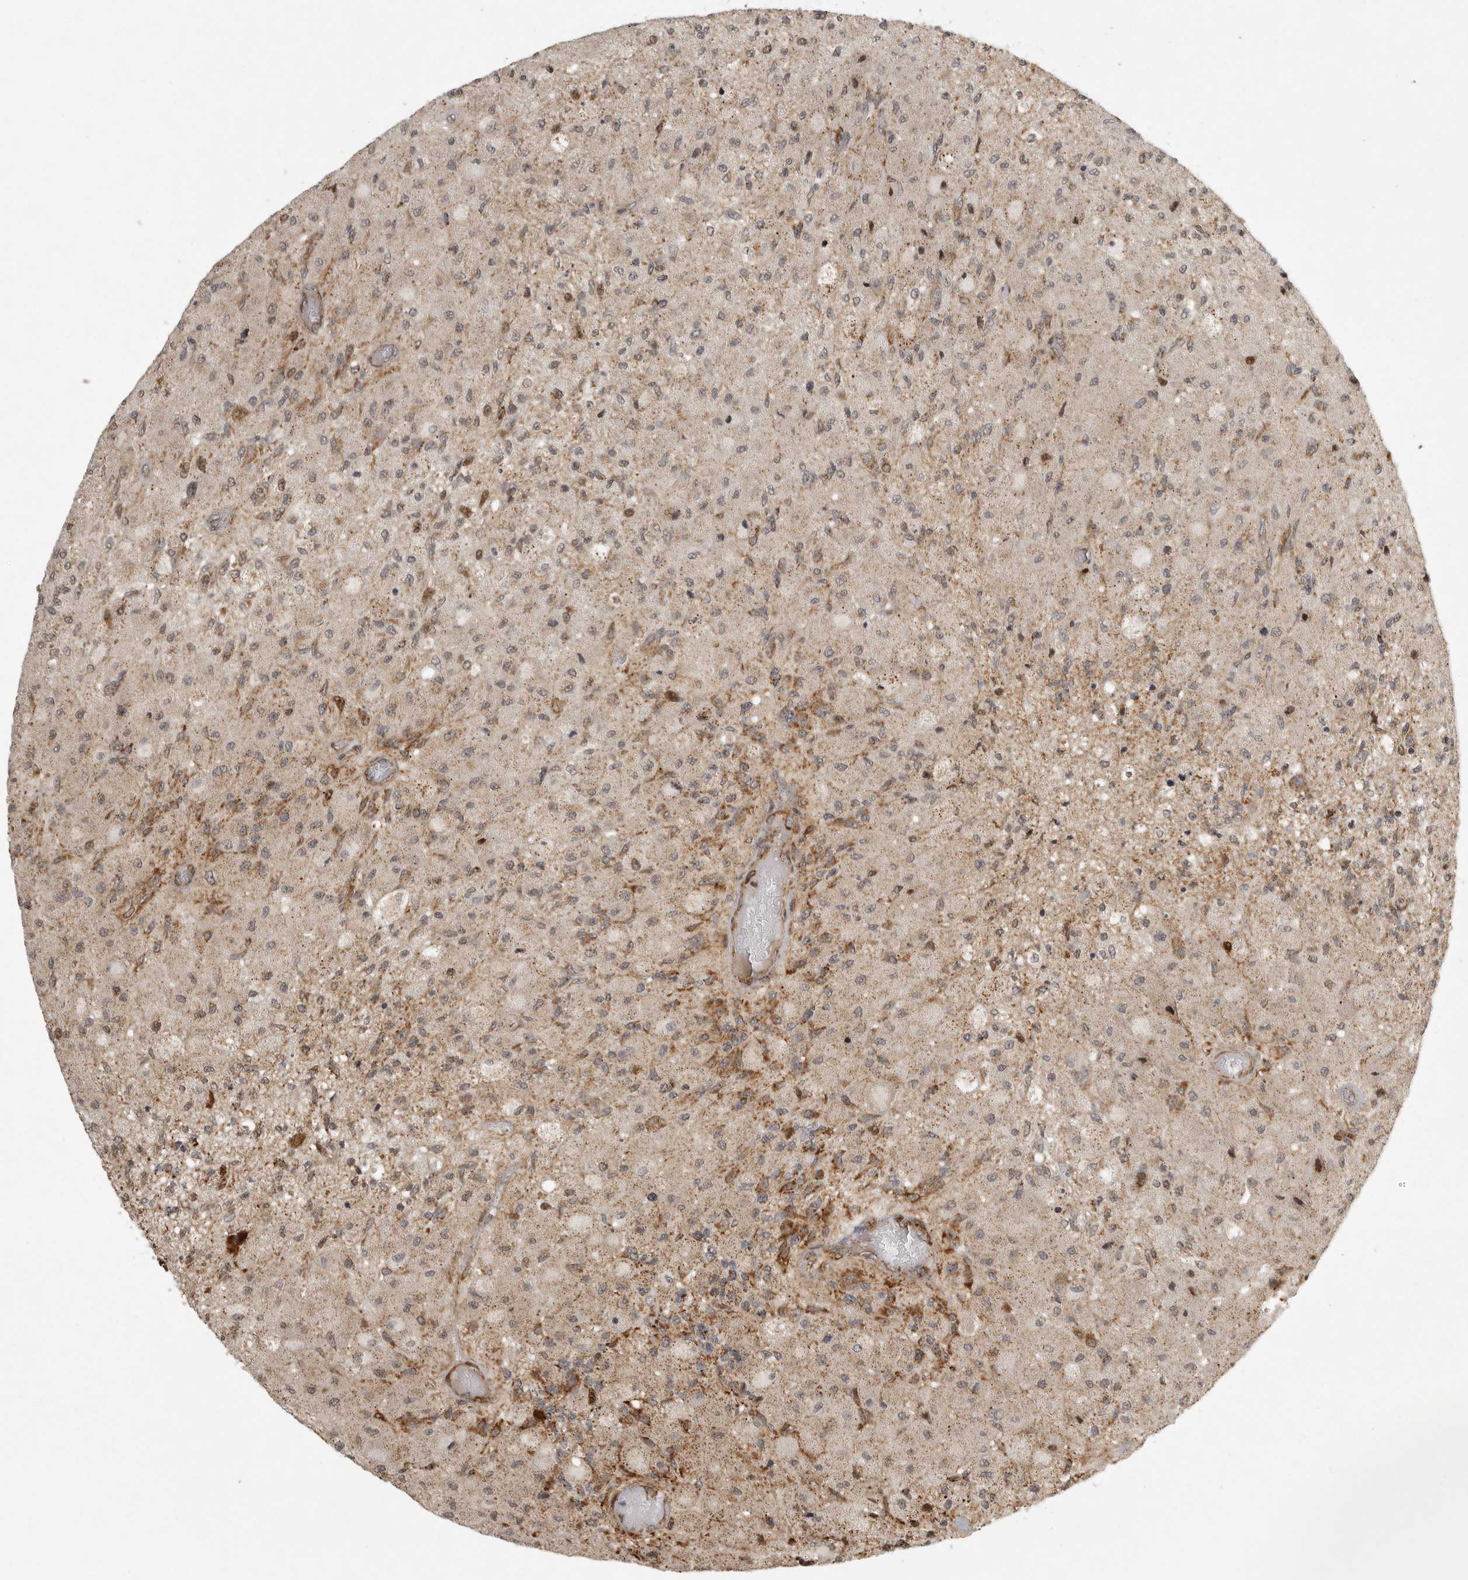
{"staining": {"intensity": "moderate", "quantity": "<25%", "location": "cytoplasmic/membranous"}, "tissue": "glioma", "cell_type": "Tumor cells", "image_type": "cancer", "snomed": [{"axis": "morphology", "description": "Normal tissue, NOS"}, {"axis": "morphology", "description": "Glioma, malignant, High grade"}, {"axis": "topography", "description": "Cerebral cortex"}], "caption": "The photomicrograph demonstrates immunohistochemical staining of glioma. There is moderate cytoplasmic/membranous expression is seen in approximately <25% of tumor cells.", "gene": "NARS2", "patient": {"sex": "male", "age": 77}}